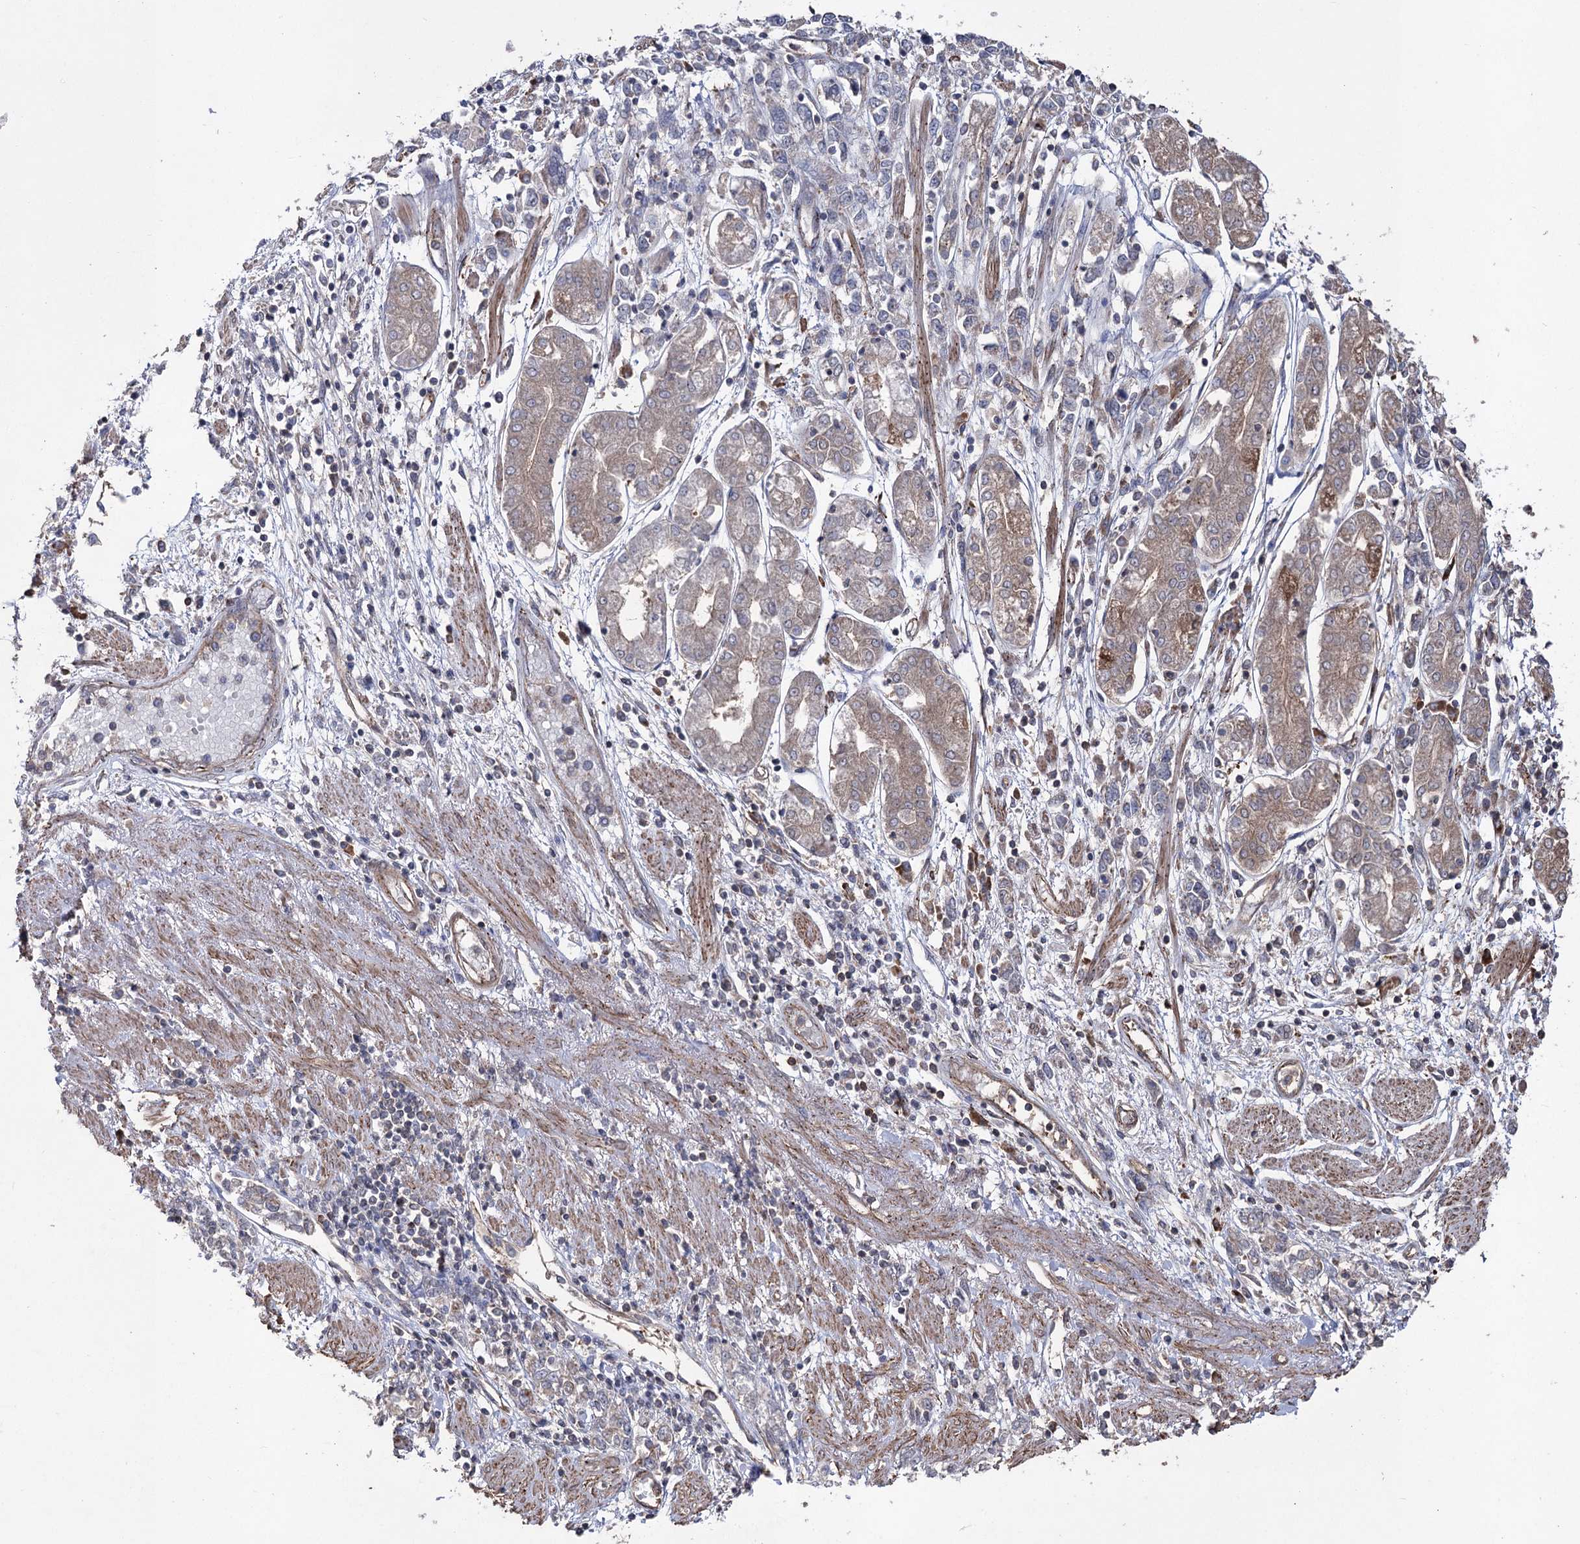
{"staining": {"intensity": "negative", "quantity": "none", "location": "none"}, "tissue": "stomach cancer", "cell_type": "Tumor cells", "image_type": "cancer", "snomed": [{"axis": "morphology", "description": "Adenocarcinoma, NOS"}, {"axis": "topography", "description": "Stomach"}], "caption": "Immunohistochemical staining of human adenocarcinoma (stomach) exhibits no significant expression in tumor cells.", "gene": "LARS2", "patient": {"sex": "female", "age": 76}}